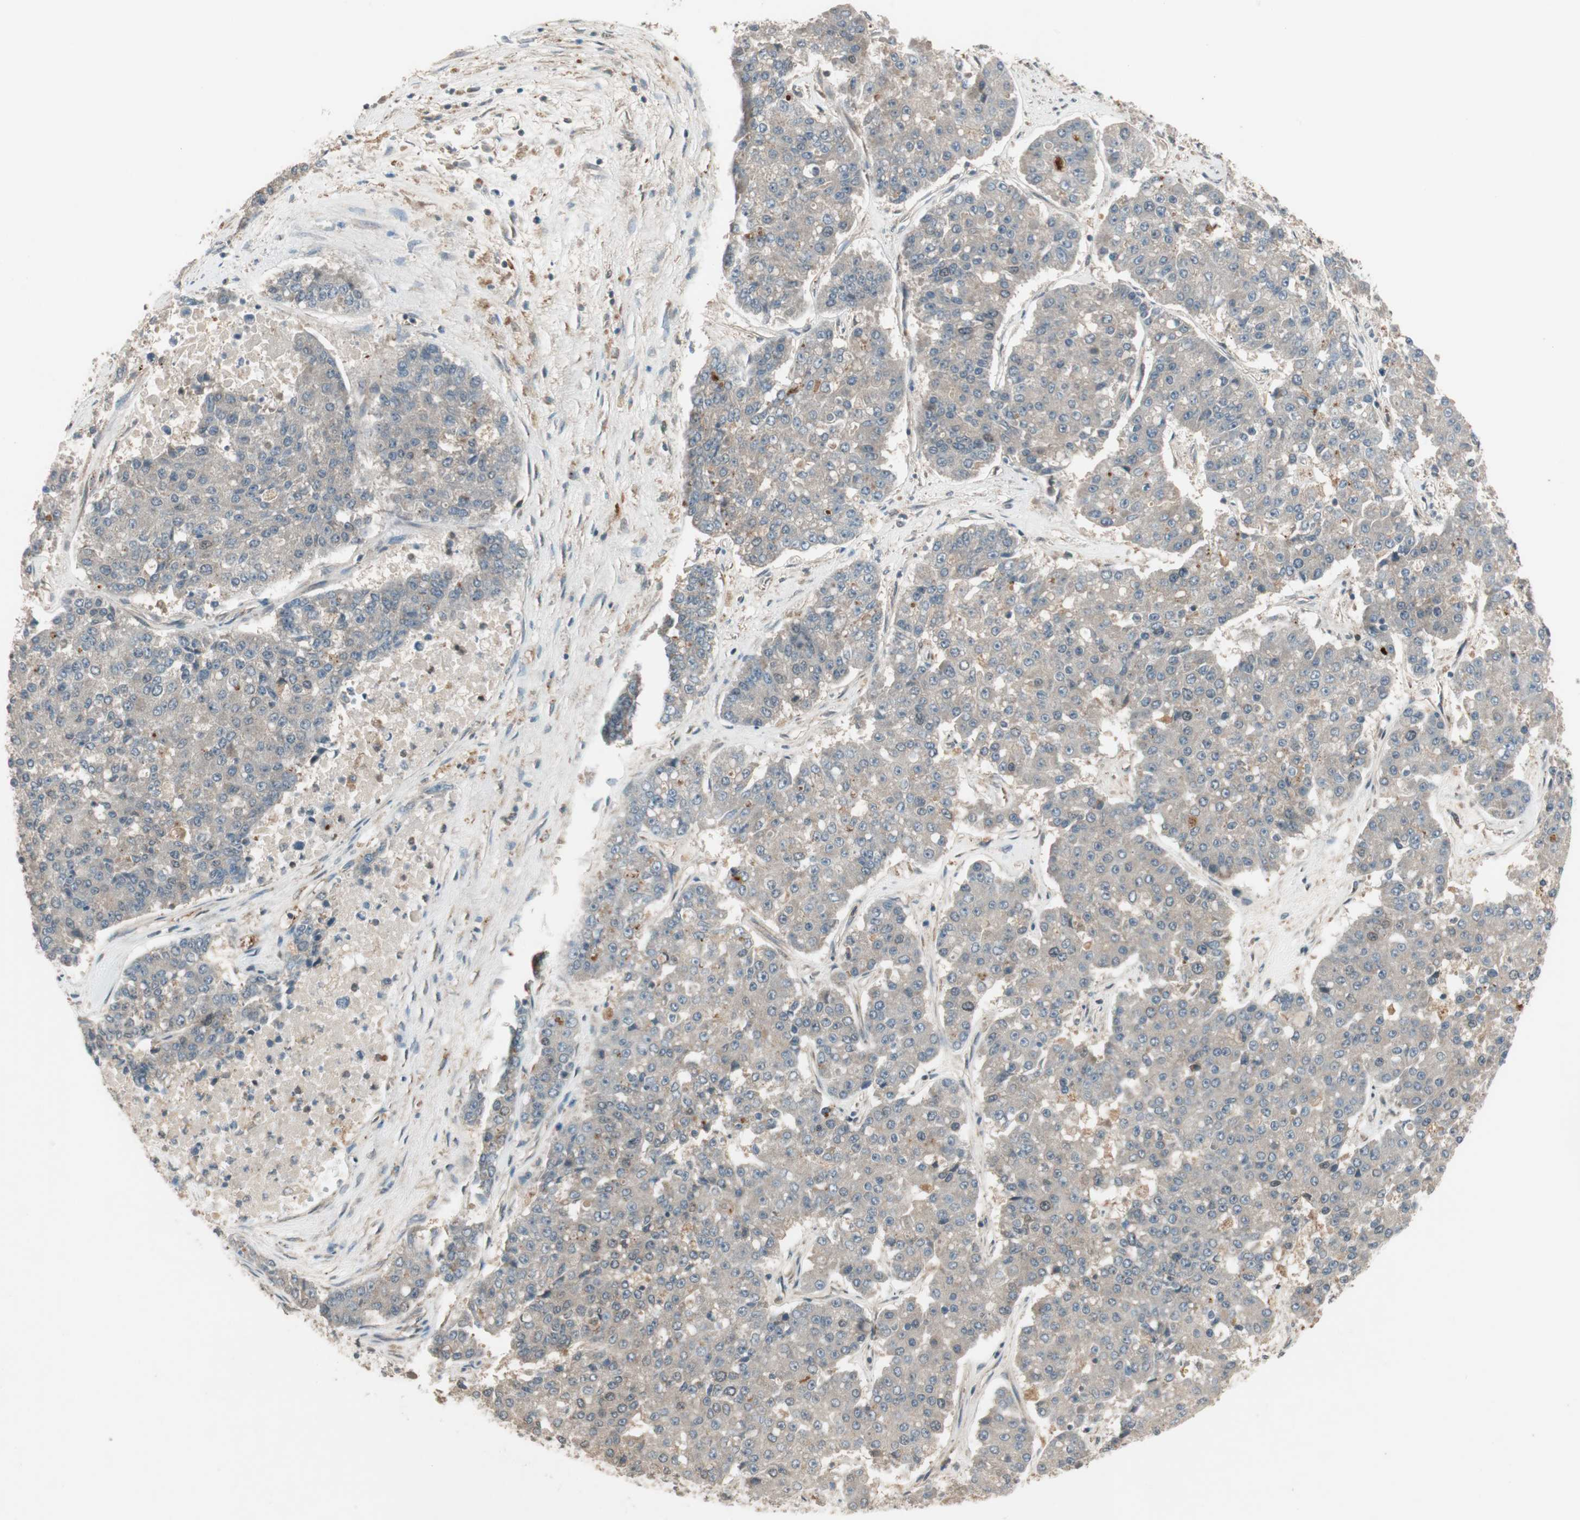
{"staining": {"intensity": "weak", "quantity": "<25%", "location": "cytoplasmic/membranous"}, "tissue": "pancreatic cancer", "cell_type": "Tumor cells", "image_type": "cancer", "snomed": [{"axis": "morphology", "description": "Adenocarcinoma, NOS"}, {"axis": "topography", "description": "Pancreas"}], "caption": "Immunohistochemistry photomicrograph of human adenocarcinoma (pancreatic) stained for a protein (brown), which displays no staining in tumor cells. (Stains: DAB (3,3'-diaminobenzidine) immunohistochemistry (IHC) with hematoxylin counter stain, Microscopy: brightfield microscopy at high magnification).", "gene": "ATP6AP2", "patient": {"sex": "male", "age": 50}}